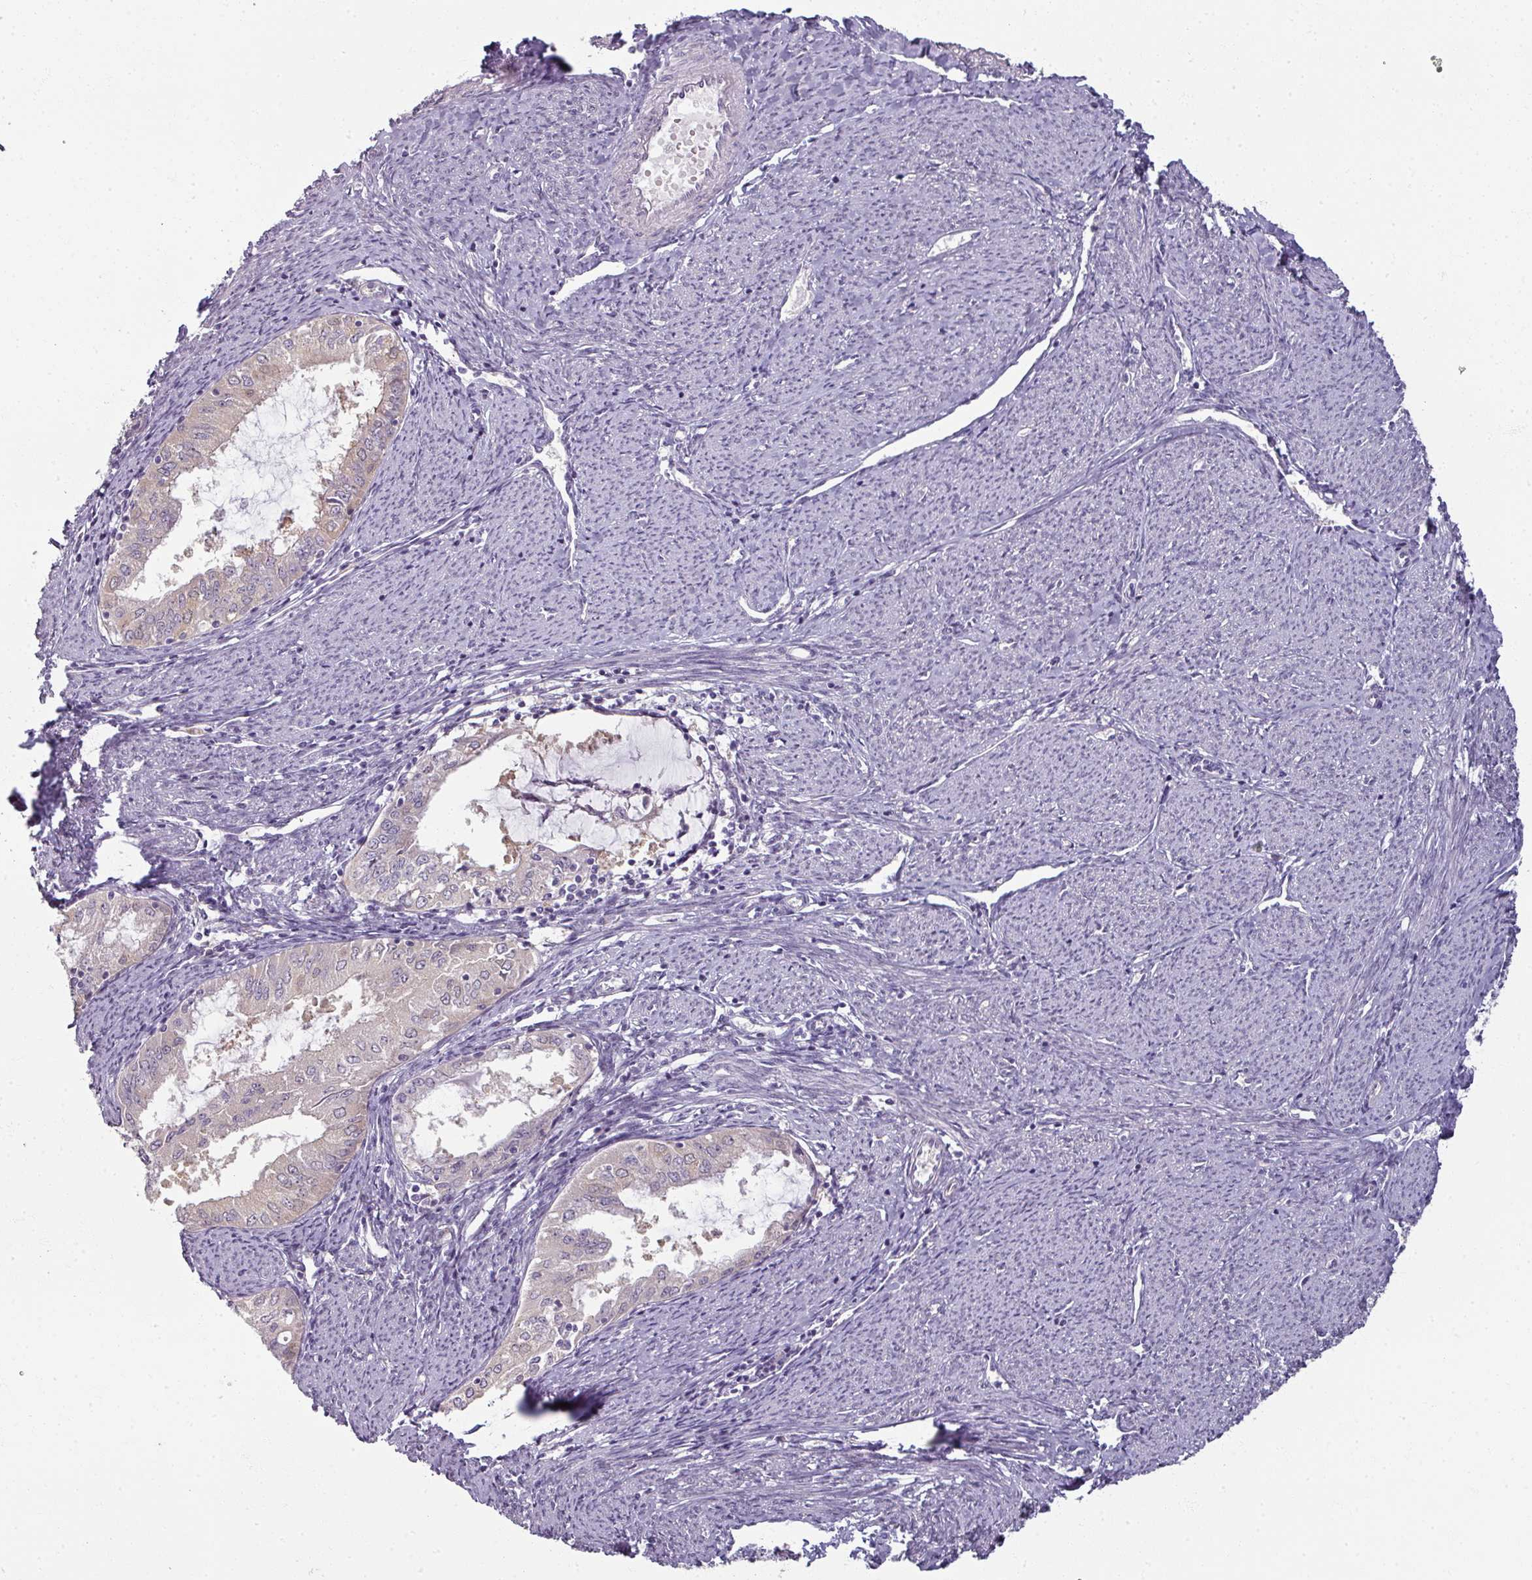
{"staining": {"intensity": "weak", "quantity": "25%-75%", "location": "cytoplasmic/membranous"}, "tissue": "endometrial cancer", "cell_type": "Tumor cells", "image_type": "cancer", "snomed": [{"axis": "morphology", "description": "Adenocarcinoma, NOS"}, {"axis": "topography", "description": "Endometrium"}], "caption": "Endometrial cancer (adenocarcinoma) stained with immunohistochemistry shows weak cytoplasmic/membranous expression in approximately 25%-75% of tumor cells.", "gene": "MYMK", "patient": {"sex": "female", "age": 70}}